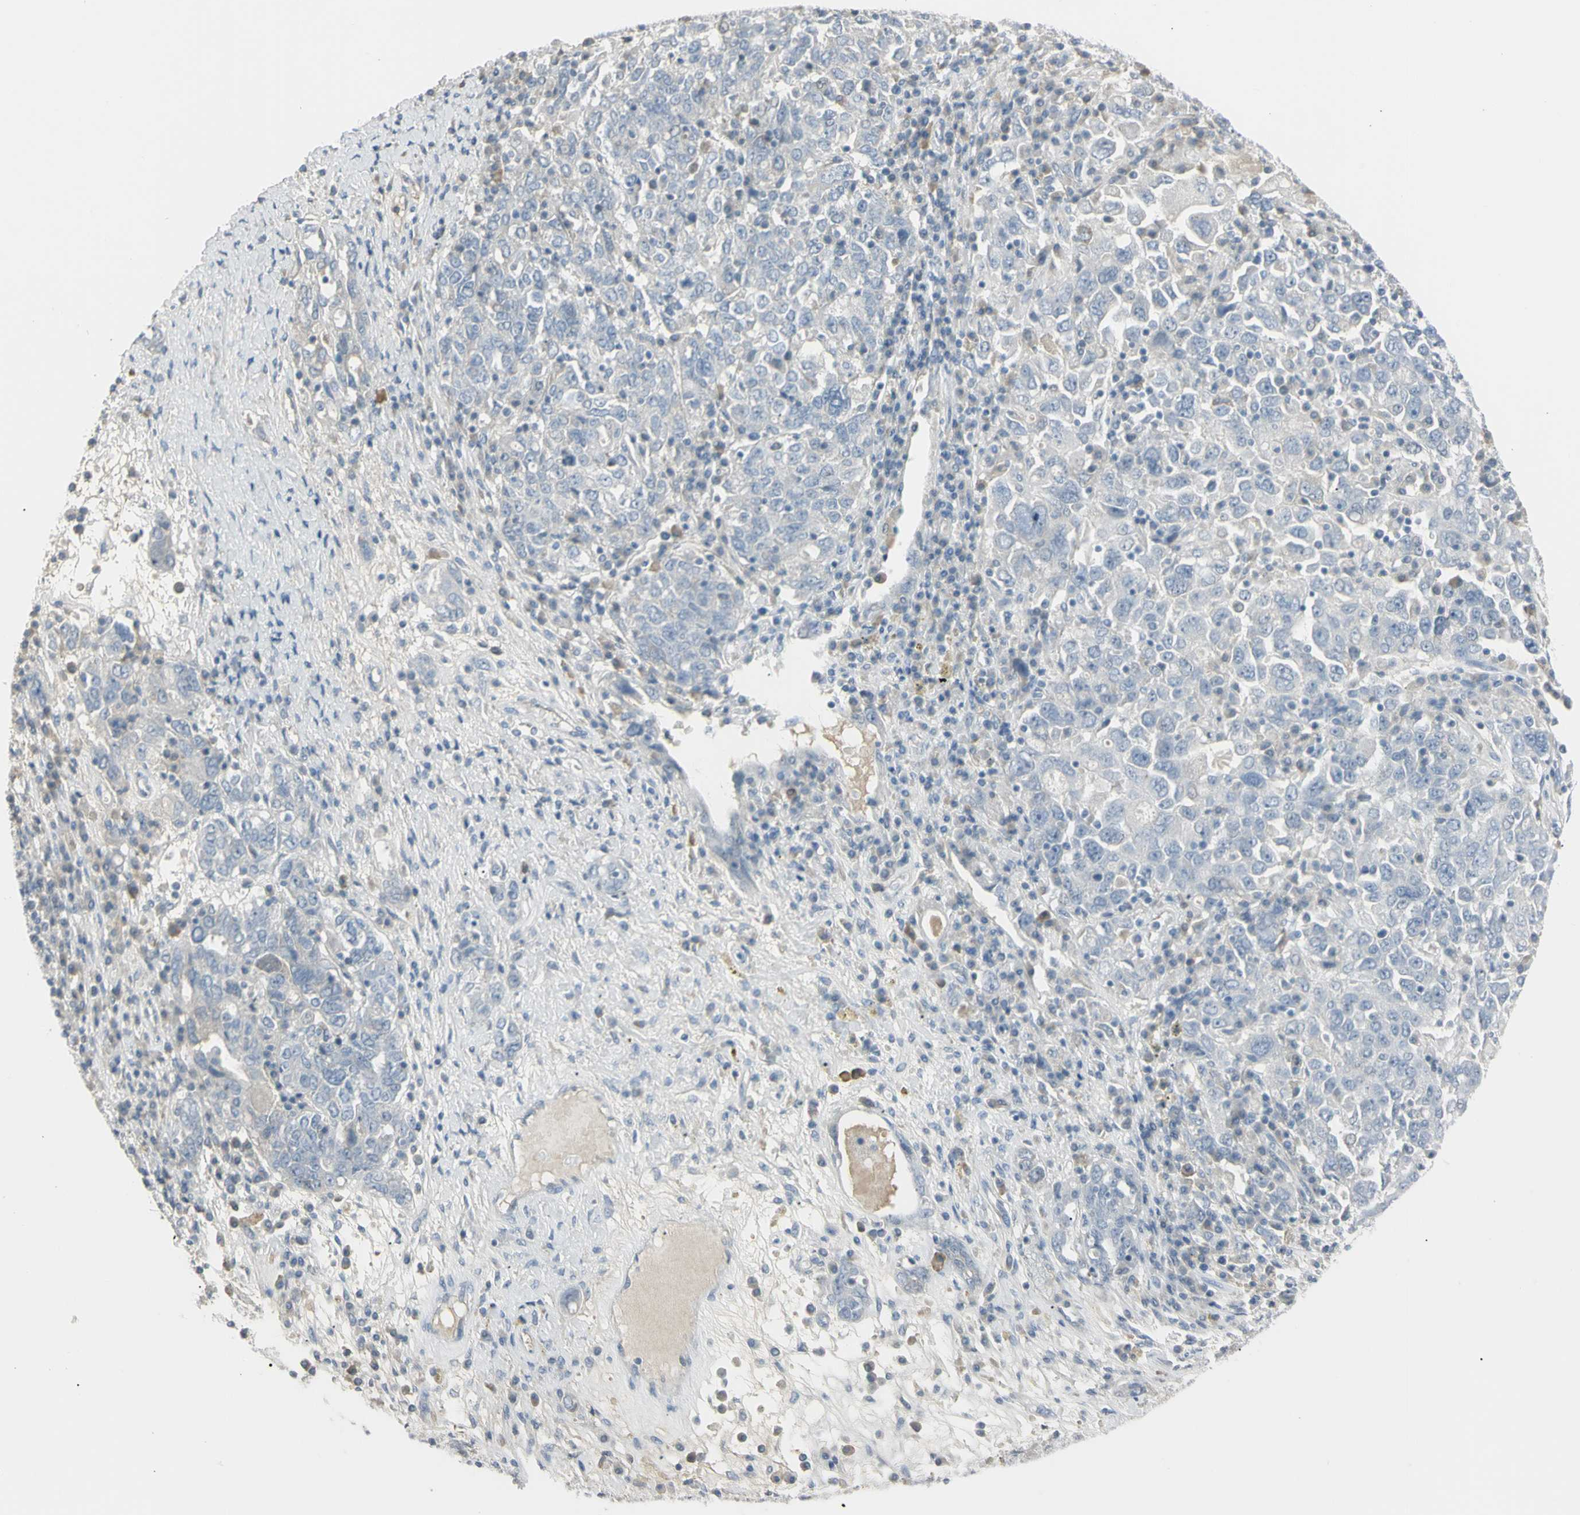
{"staining": {"intensity": "negative", "quantity": "none", "location": "none"}, "tissue": "ovarian cancer", "cell_type": "Tumor cells", "image_type": "cancer", "snomed": [{"axis": "morphology", "description": "Carcinoma, endometroid"}, {"axis": "topography", "description": "Ovary"}], "caption": "IHC of human ovarian cancer (endometroid carcinoma) demonstrates no expression in tumor cells. Nuclei are stained in blue.", "gene": "PIP", "patient": {"sex": "female", "age": 62}}